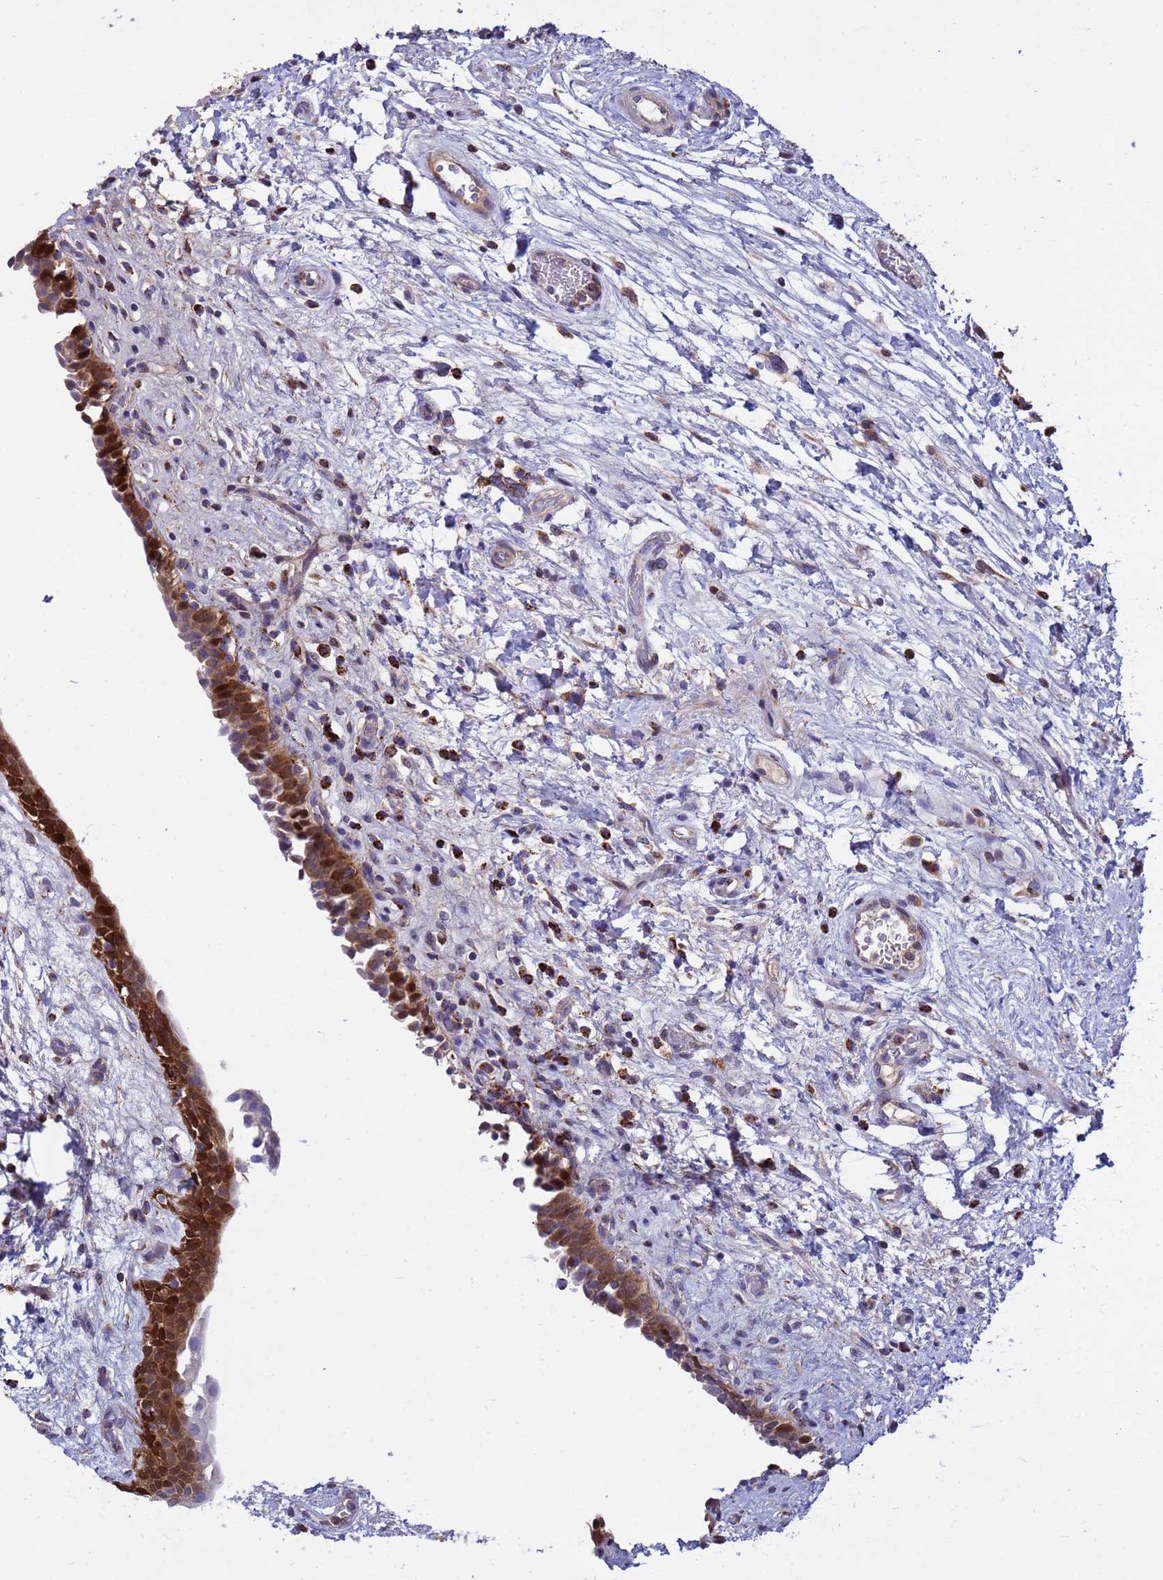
{"staining": {"intensity": "strong", "quantity": ">75%", "location": "cytoplasmic/membranous,nuclear"}, "tissue": "urinary bladder", "cell_type": "Urothelial cells", "image_type": "normal", "snomed": [{"axis": "morphology", "description": "Normal tissue, NOS"}, {"axis": "topography", "description": "Urinary bladder"}], "caption": "Urinary bladder stained for a protein (brown) reveals strong cytoplasmic/membranous,nuclear positive expression in approximately >75% of urothelial cells.", "gene": "TUBGCP3", "patient": {"sex": "male", "age": 83}}